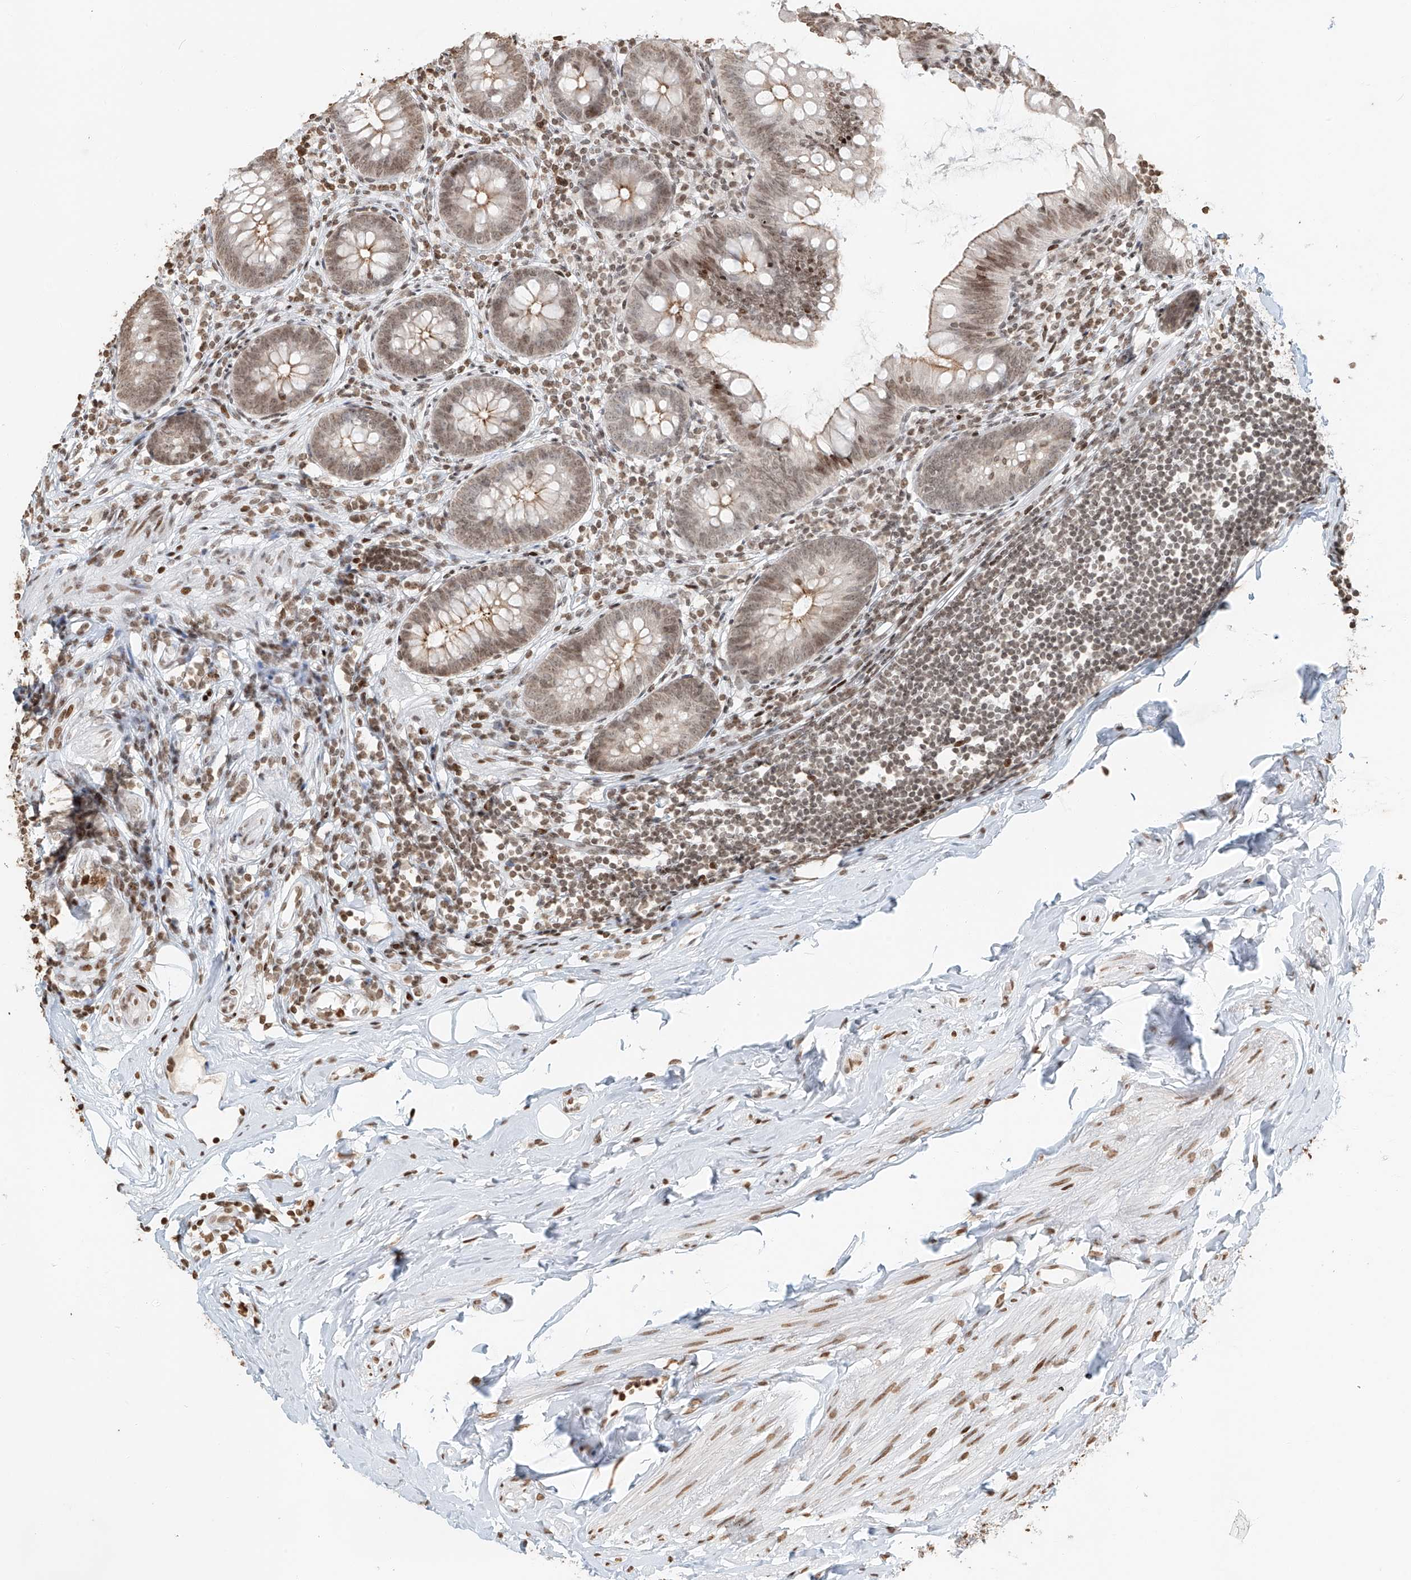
{"staining": {"intensity": "moderate", "quantity": "<25%", "location": "cytoplasmic/membranous,nuclear"}, "tissue": "appendix", "cell_type": "Glandular cells", "image_type": "normal", "snomed": [{"axis": "morphology", "description": "Normal tissue, NOS"}, {"axis": "topography", "description": "Appendix"}], "caption": "This histopathology image reveals IHC staining of unremarkable human appendix, with low moderate cytoplasmic/membranous,nuclear expression in about <25% of glandular cells.", "gene": "C17orf58", "patient": {"sex": "female", "age": 62}}